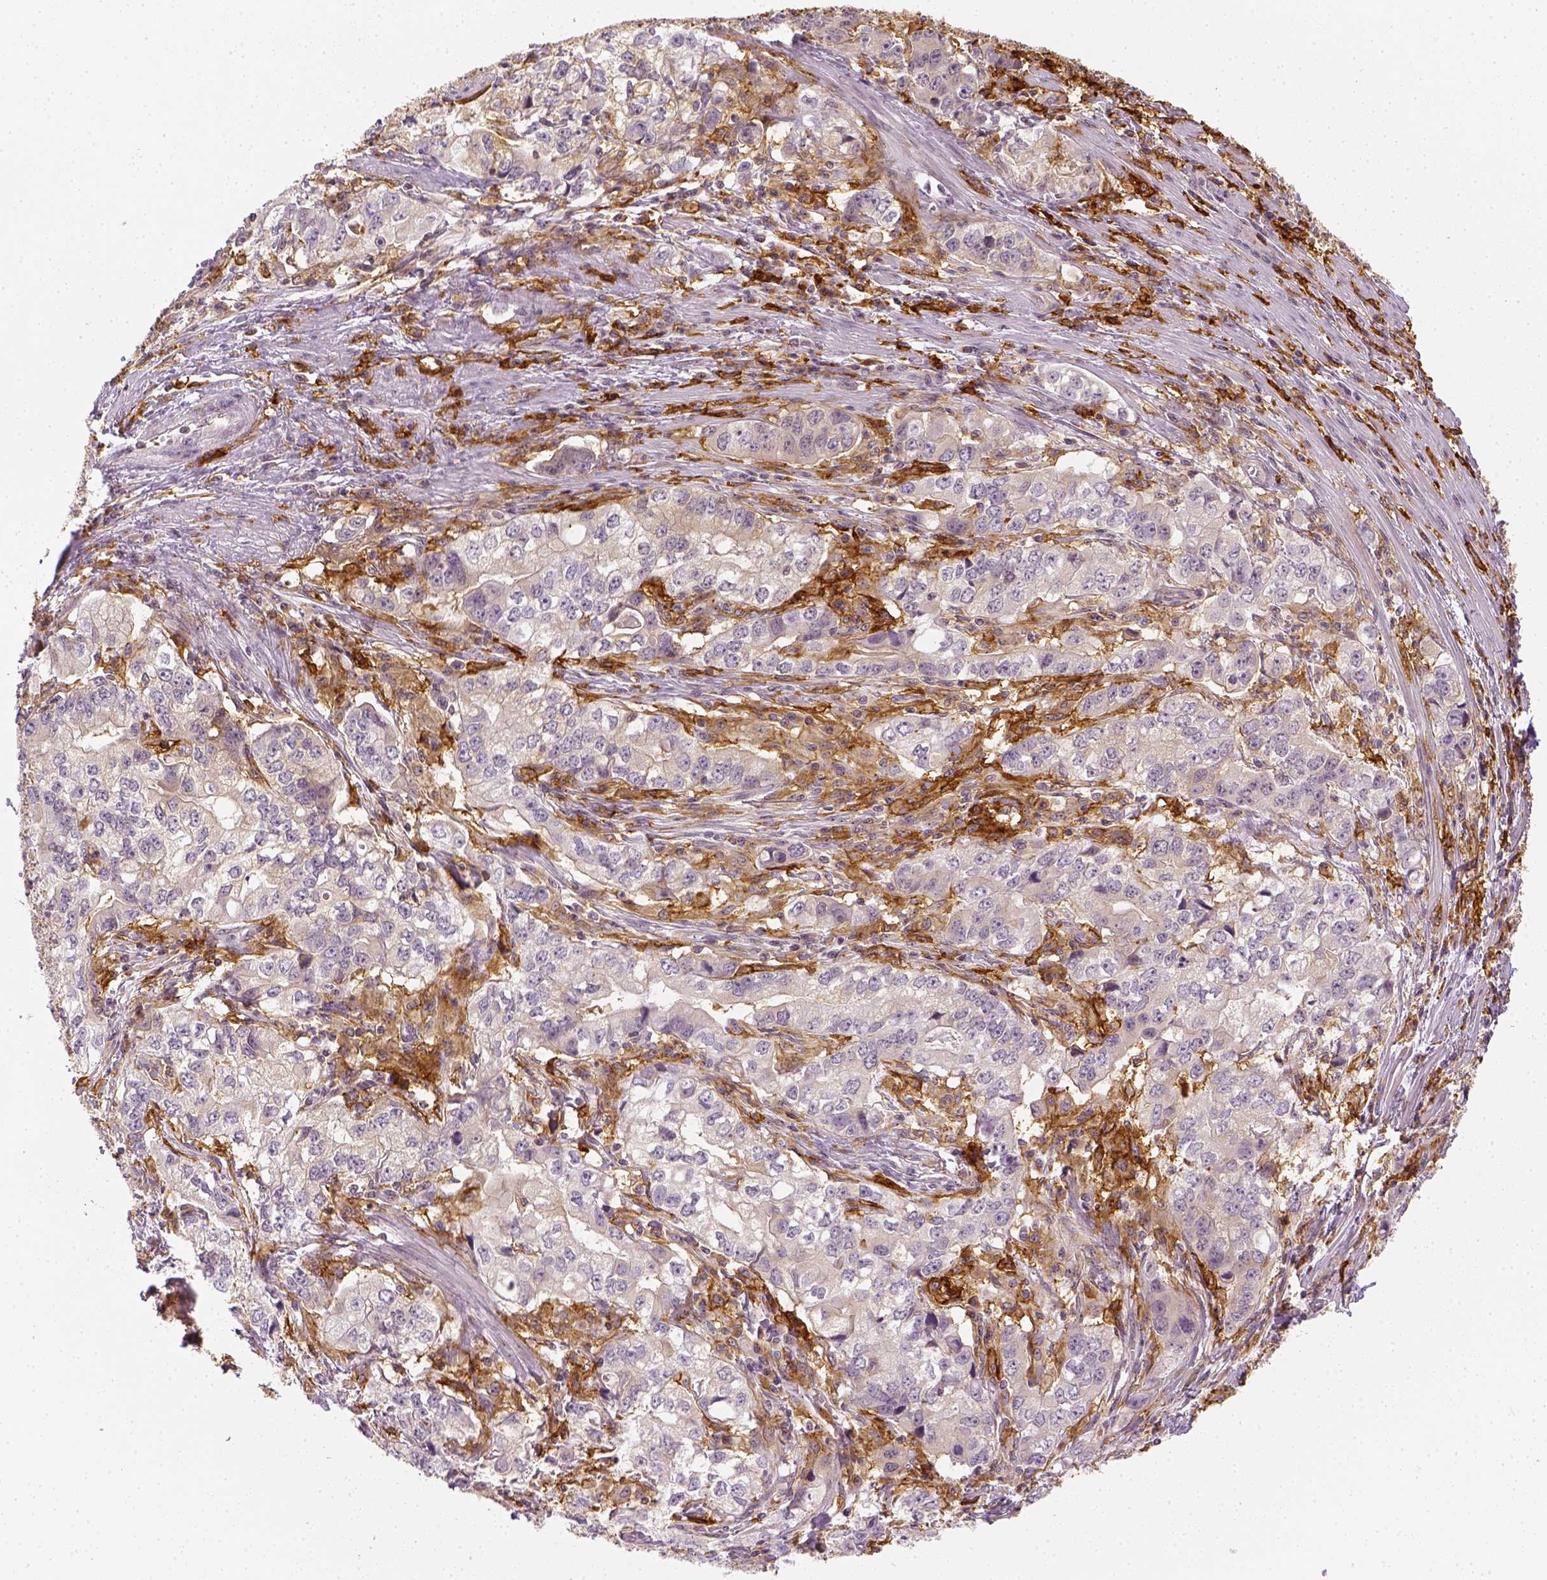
{"staining": {"intensity": "negative", "quantity": "none", "location": "none"}, "tissue": "stomach cancer", "cell_type": "Tumor cells", "image_type": "cancer", "snomed": [{"axis": "morphology", "description": "Adenocarcinoma, NOS"}, {"axis": "topography", "description": "Stomach, lower"}], "caption": "This is a photomicrograph of immunohistochemistry (IHC) staining of adenocarcinoma (stomach), which shows no expression in tumor cells.", "gene": "CD14", "patient": {"sex": "female", "age": 72}}